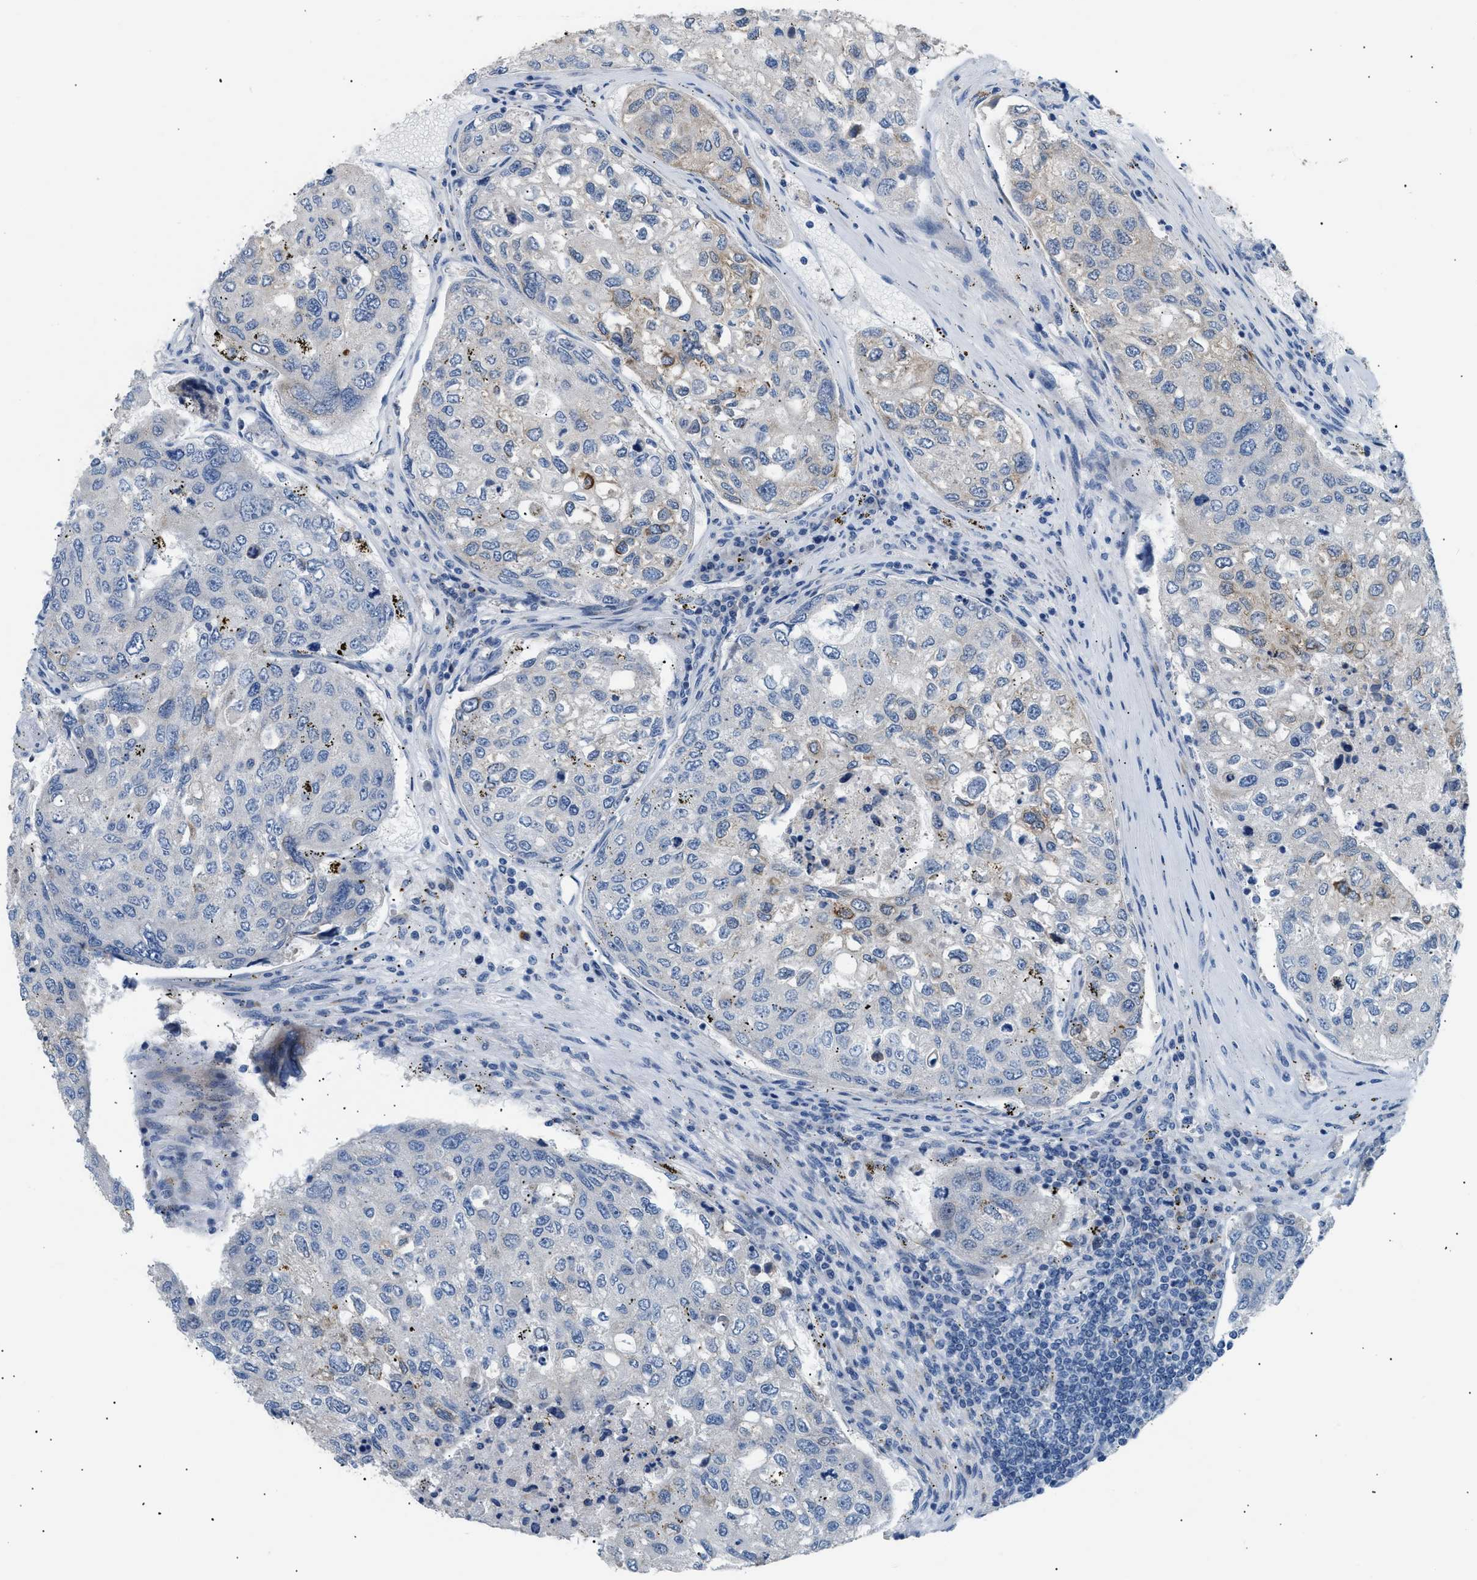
{"staining": {"intensity": "negative", "quantity": "none", "location": "none"}, "tissue": "urothelial cancer", "cell_type": "Tumor cells", "image_type": "cancer", "snomed": [{"axis": "morphology", "description": "Urothelial carcinoma, High grade"}, {"axis": "topography", "description": "Lymph node"}, {"axis": "topography", "description": "Urinary bladder"}], "caption": "Immunohistochemistry histopathology image of neoplastic tissue: human high-grade urothelial carcinoma stained with DAB displays no significant protein staining in tumor cells. The staining was performed using DAB (3,3'-diaminobenzidine) to visualize the protein expression in brown, while the nuclei were stained in blue with hematoxylin (Magnification: 20x).", "gene": "ICA1", "patient": {"sex": "male", "age": 51}}